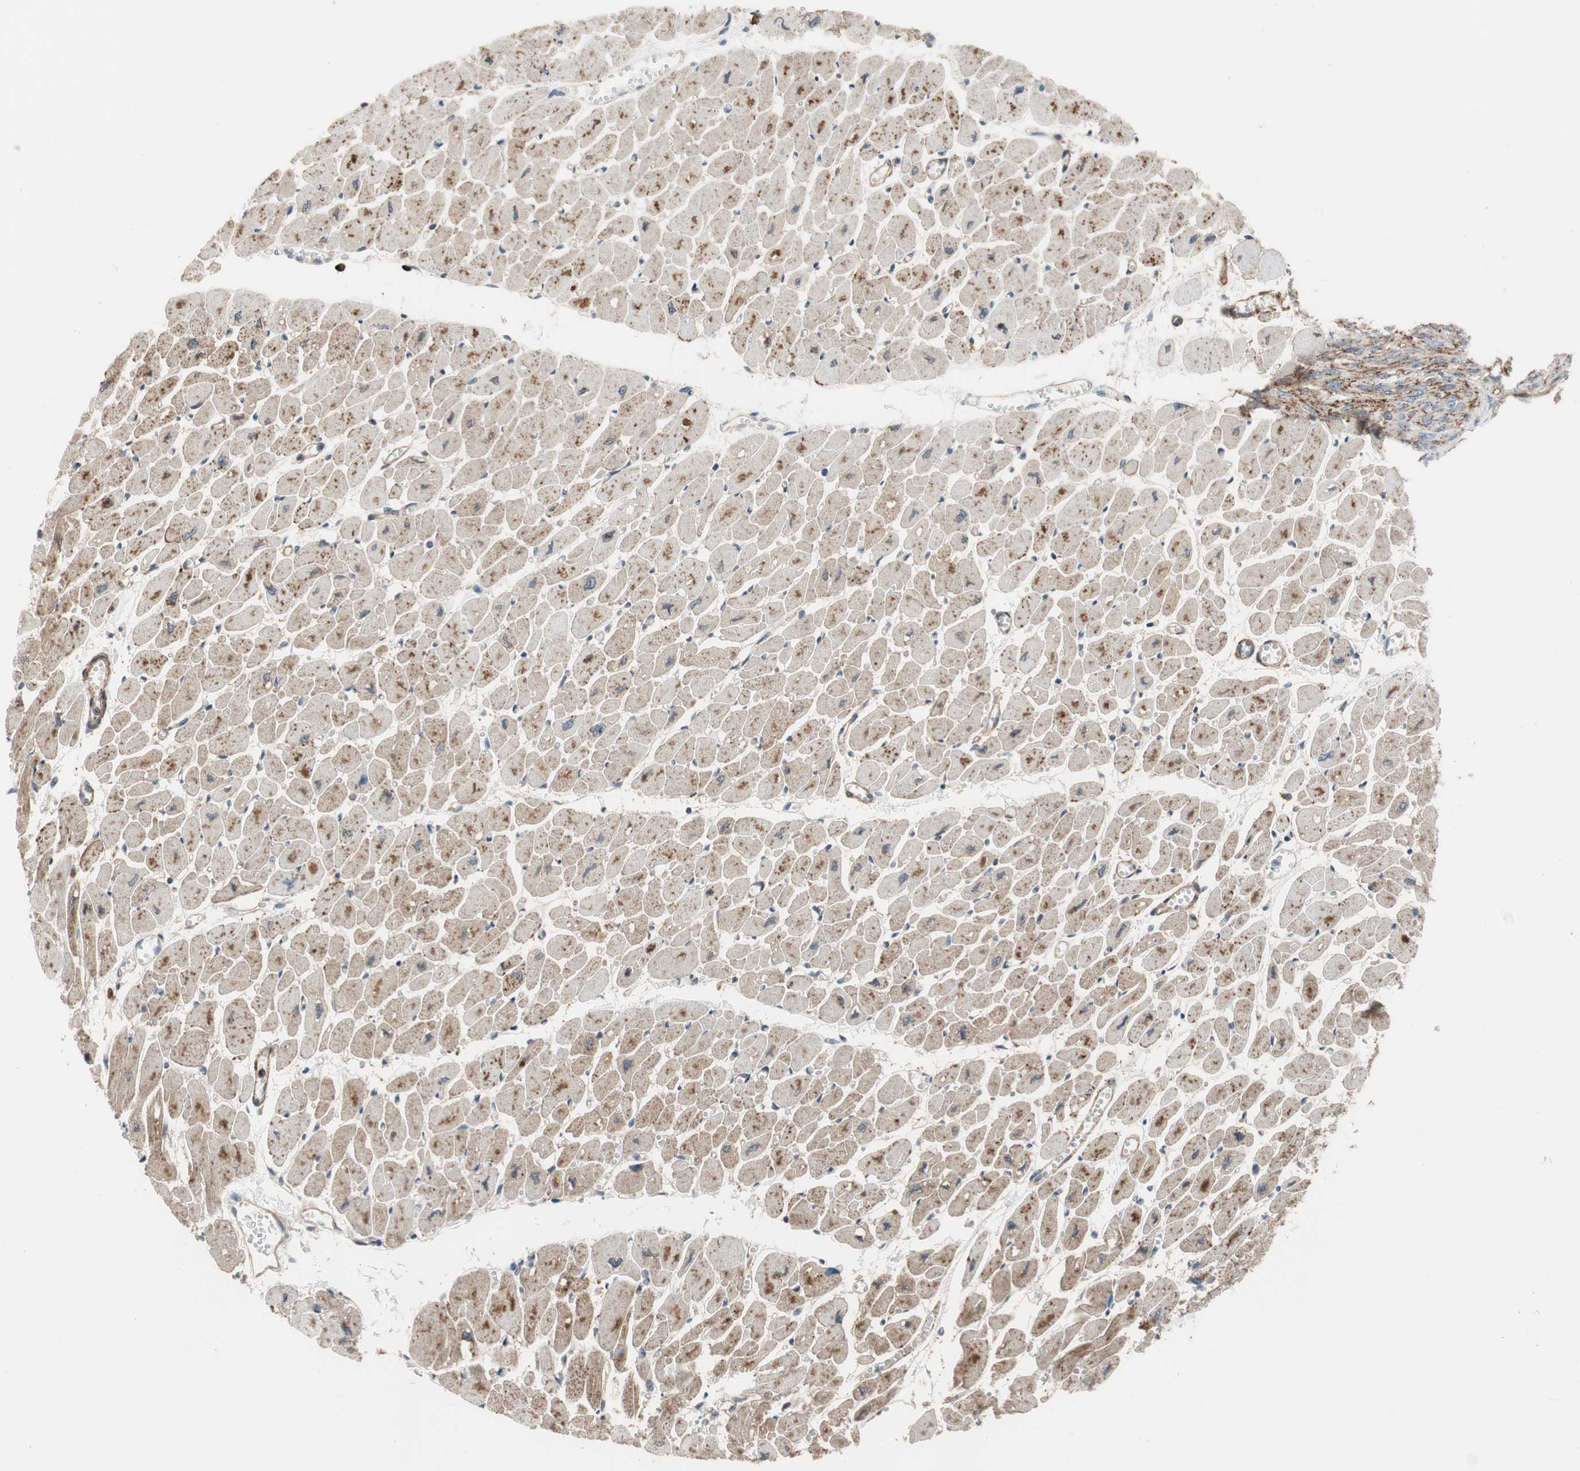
{"staining": {"intensity": "strong", "quantity": "25%-75%", "location": "cytoplasmic/membranous"}, "tissue": "heart muscle", "cell_type": "Cardiomyocytes", "image_type": "normal", "snomed": [{"axis": "morphology", "description": "Normal tissue, NOS"}, {"axis": "topography", "description": "Heart"}], "caption": "Strong cytoplasmic/membranous protein expression is identified in about 25%-75% of cardiomyocytes in heart muscle. The staining is performed using DAB (3,3'-diaminobenzidine) brown chromogen to label protein expression. The nuclei are counter-stained blue using hematoxylin.", "gene": "GRHL1", "patient": {"sex": "female", "age": 54}}